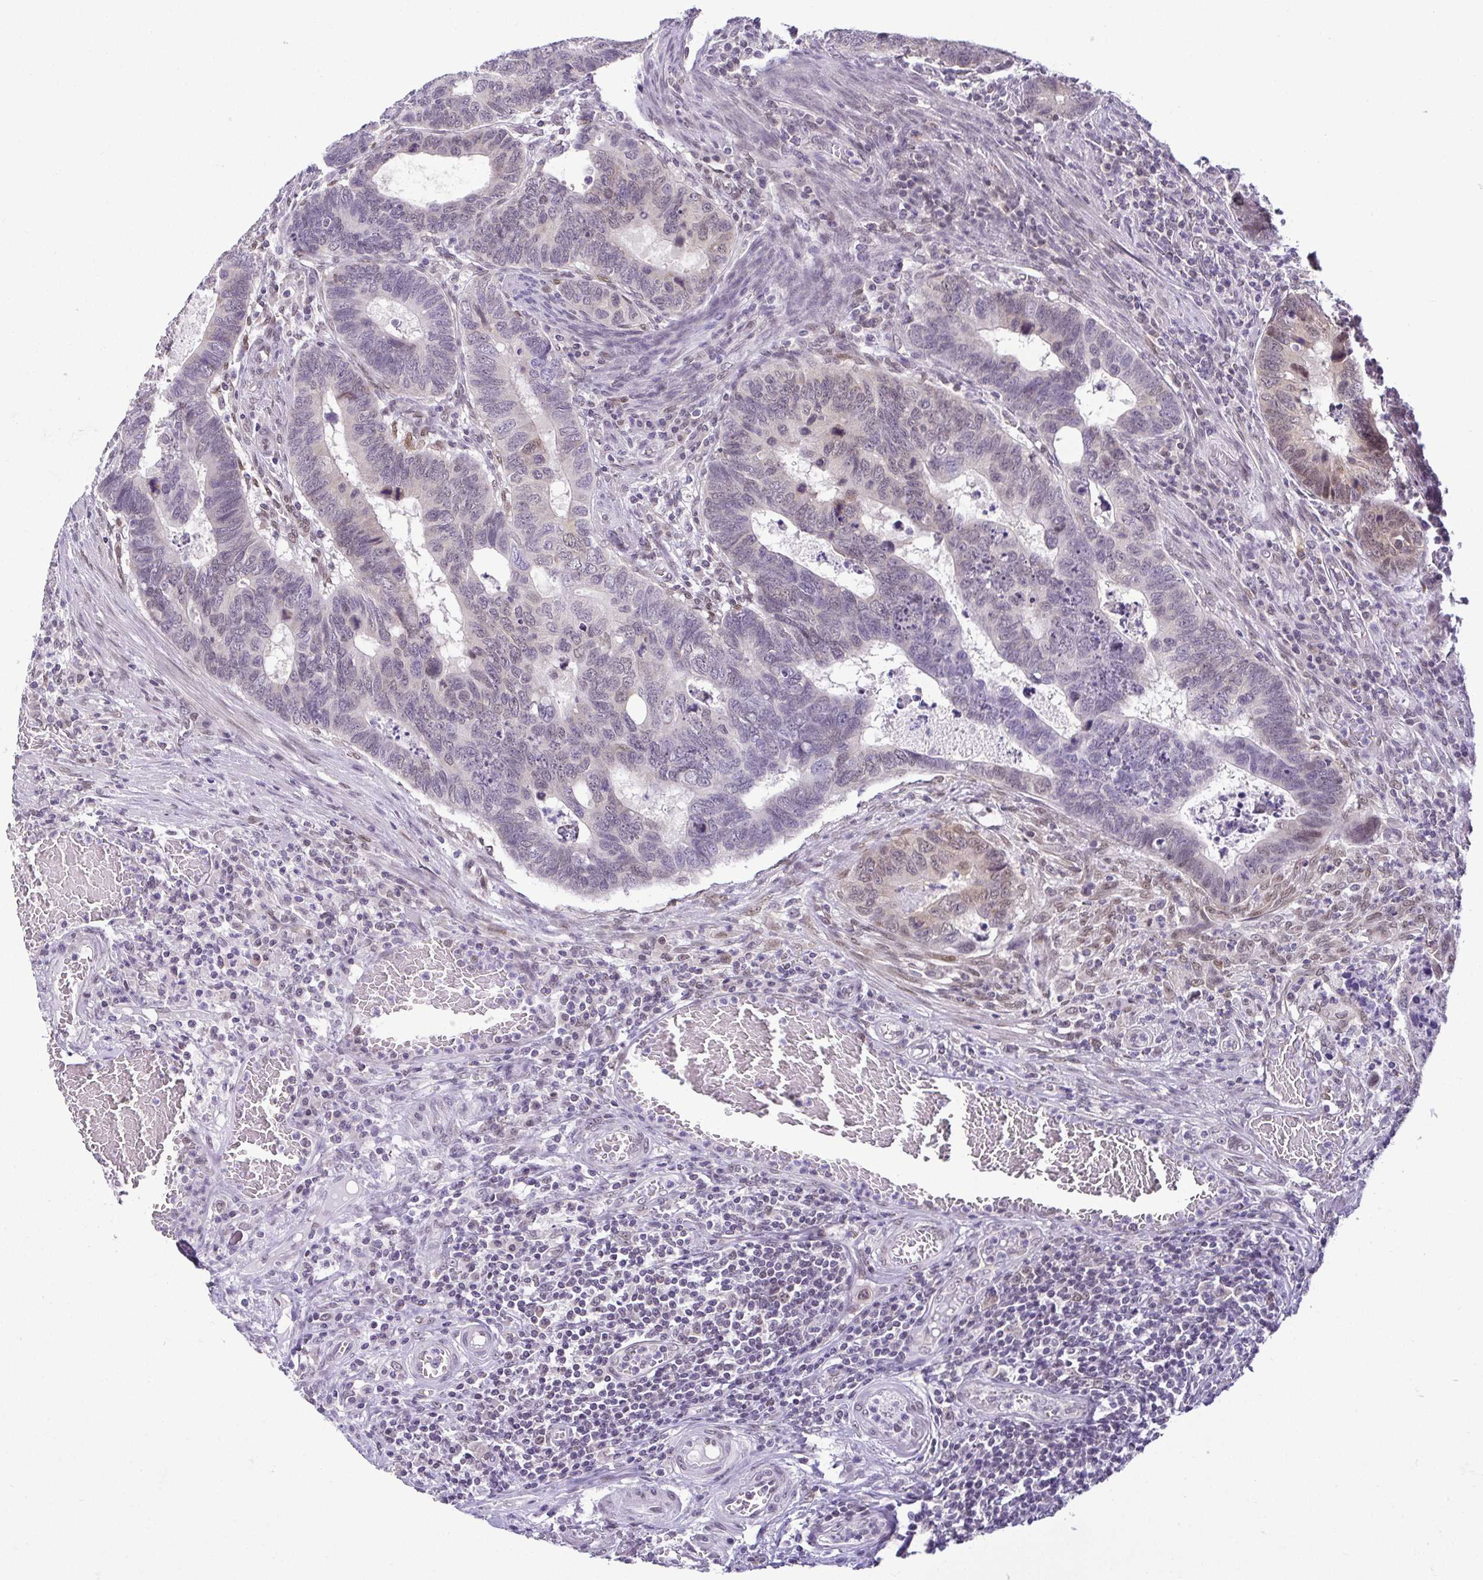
{"staining": {"intensity": "moderate", "quantity": "25%-75%", "location": "cytoplasmic/membranous,nuclear"}, "tissue": "colorectal cancer", "cell_type": "Tumor cells", "image_type": "cancer", "snomed": [{"axis": "morphology", "description": "Adenocarcinoma, NOS"}, {"axis": "topography", "description": "Colon"}], "caption": "Moderate cytoplasmic/membranous and nuclear protein staining is appreciated in approximately 25%-75% of tumor cells in colorectal adenocarcinoma.", "gene": "RBM3", "patient": {"sex": "male", "age": 62}}